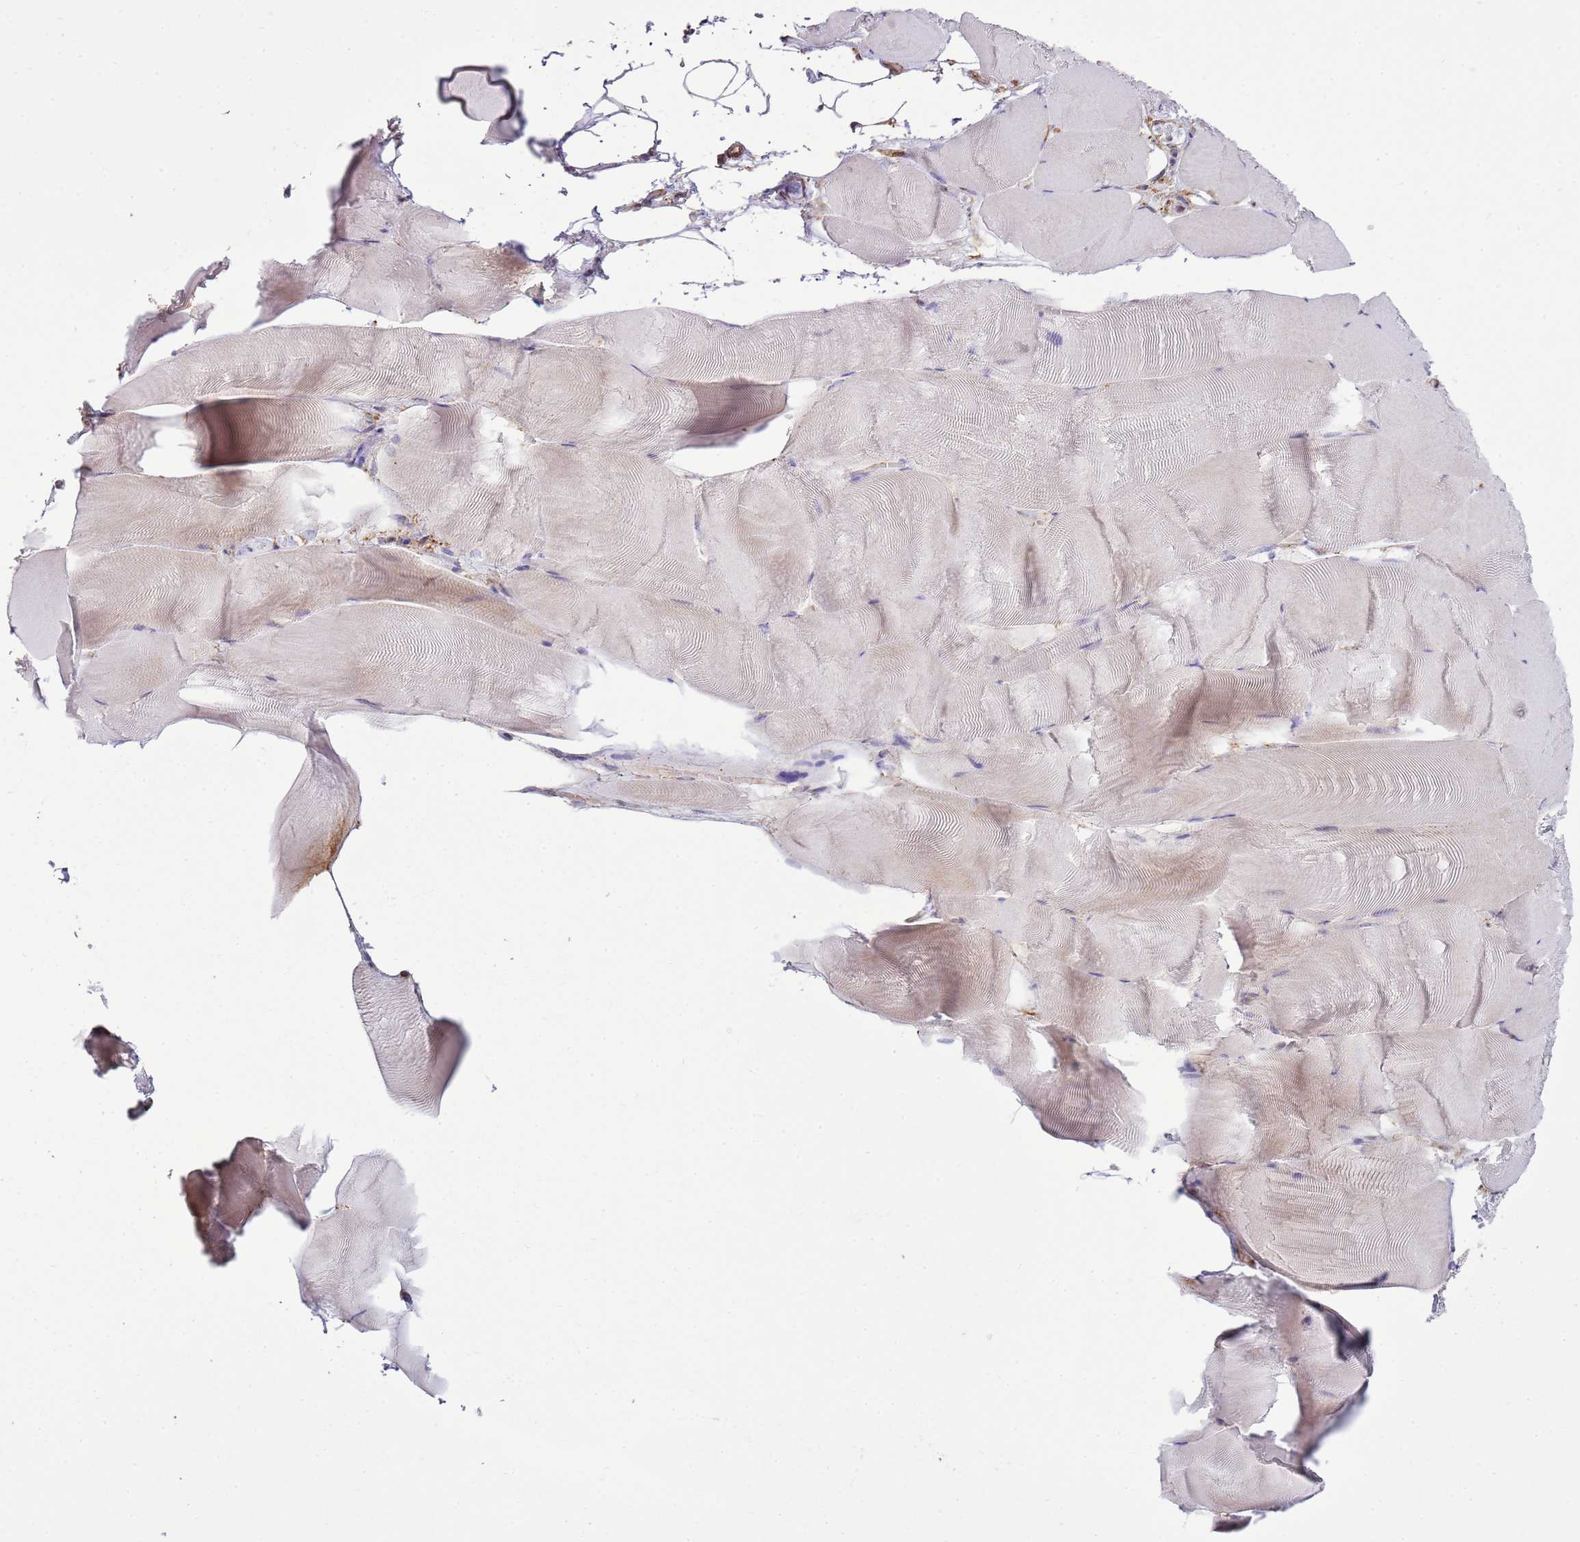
{"staining": {"intensity": "weak", "quantity": "<25%", "location": "cytoplasmic/membranous"}, "tissue": "skeletal muscle", "cell_type": "Myocytes", "image_type": "normal", "snomed": [{"axis": "morphology", "description": "Normal tissue, NOS"}, {"axis": "topography", "description": "Skeletal muscle"}], "caption": "High magnification brightfield microscopy of unremarkable skeletal muscle stained with DAB (brown) and counterstained with hematoxylin (blue): myocytes show no significant staining.", "gene": "GABRE", "patient": {"sex": "female", "age": 64}}